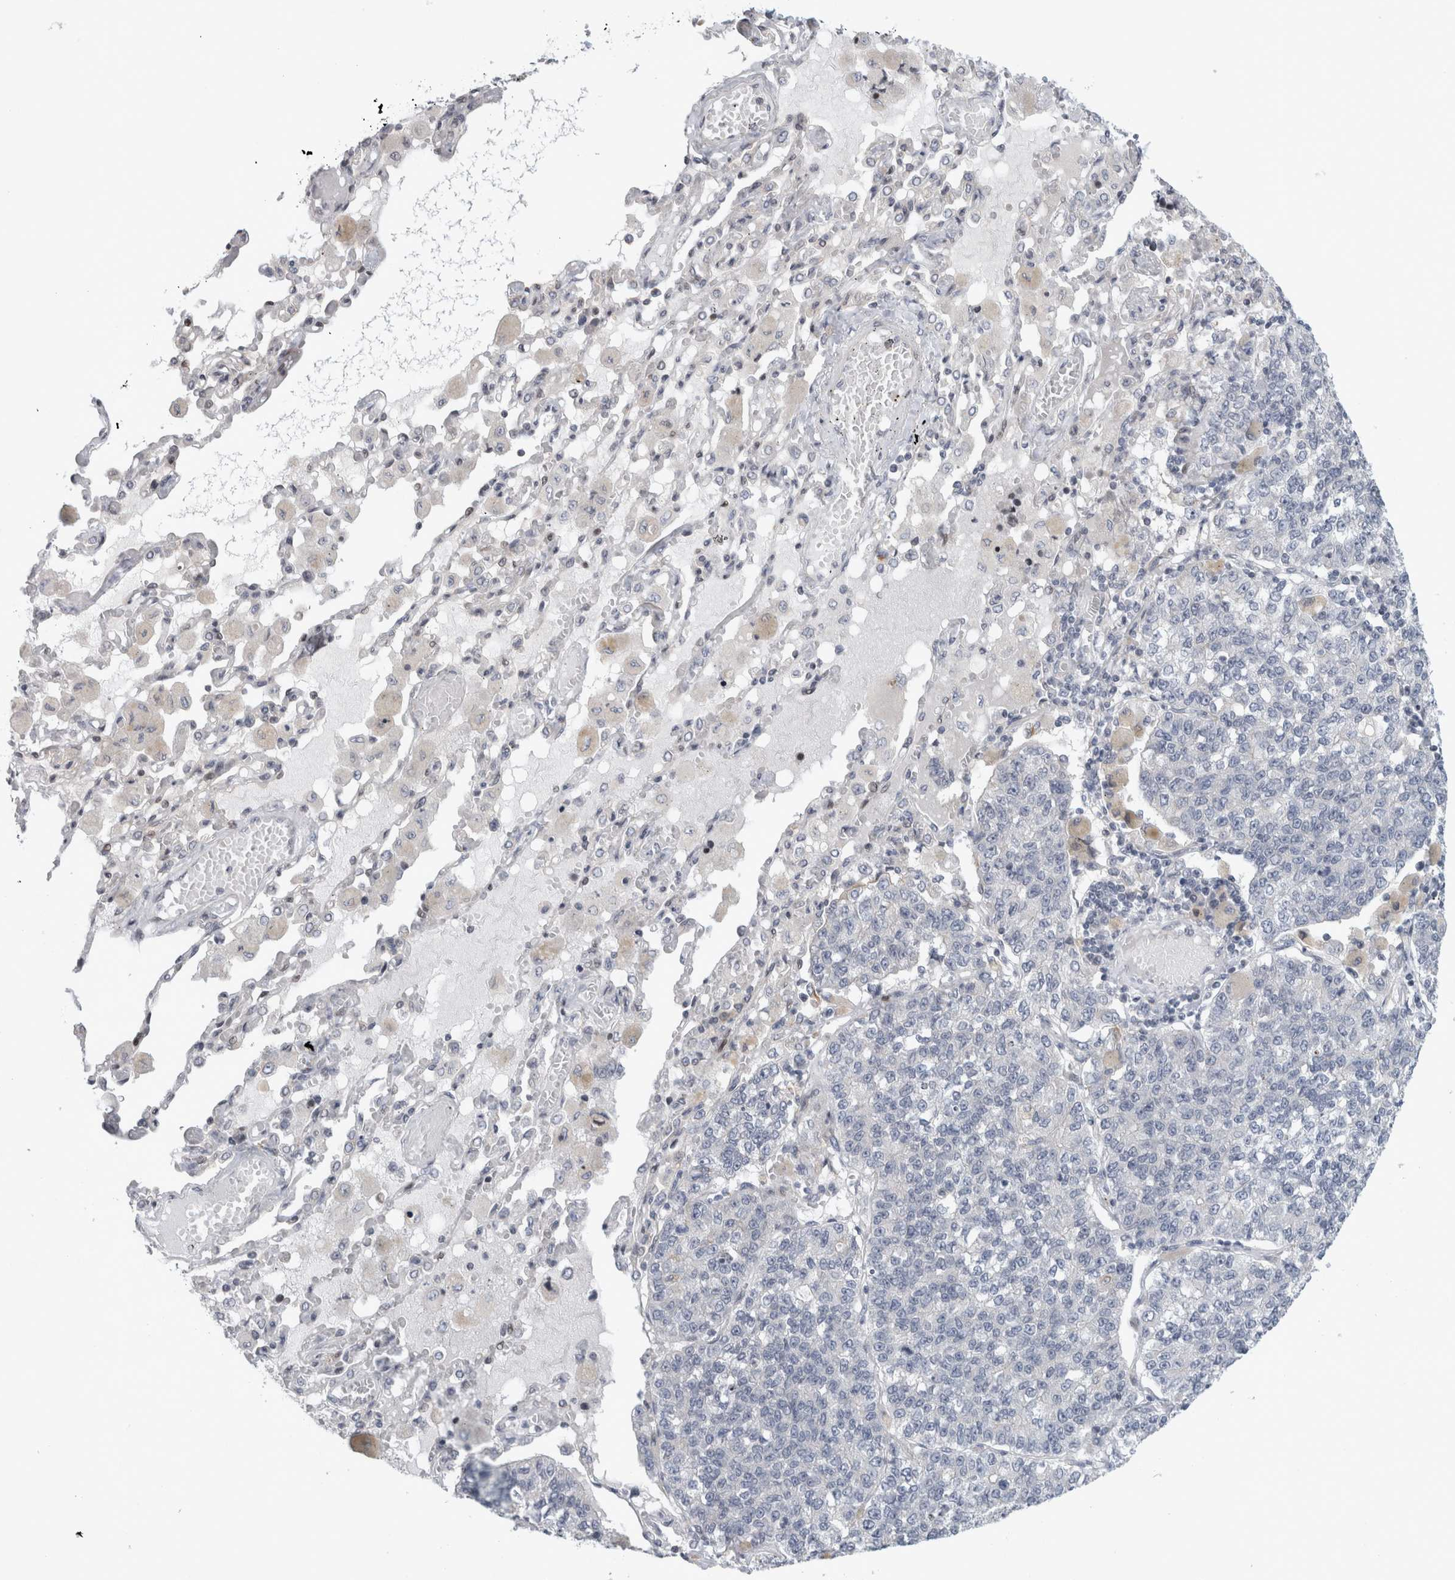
{"staining": {"intensity": "negative", "quantity": "none", "location": "none"}, "tissue": "lung cancer", "cell_type": "Tumor cells", "image_type": "cancer", "snomed": [{"axis": "morphology", "description": "Adenocarcinoma, NOS"}, {"axis": "topography", "description": "Lung"}], "caption": "Immunohistochemistry (IHC) of human lung adenocarcinoma exhibits no staining in tumor cells. (DAB (3,3'-diaminobenzidine) immunohistochemistry with hematoxylin counter stain).", "gene": "UTP25", "patient": {"sex": "male", "age": 49}}